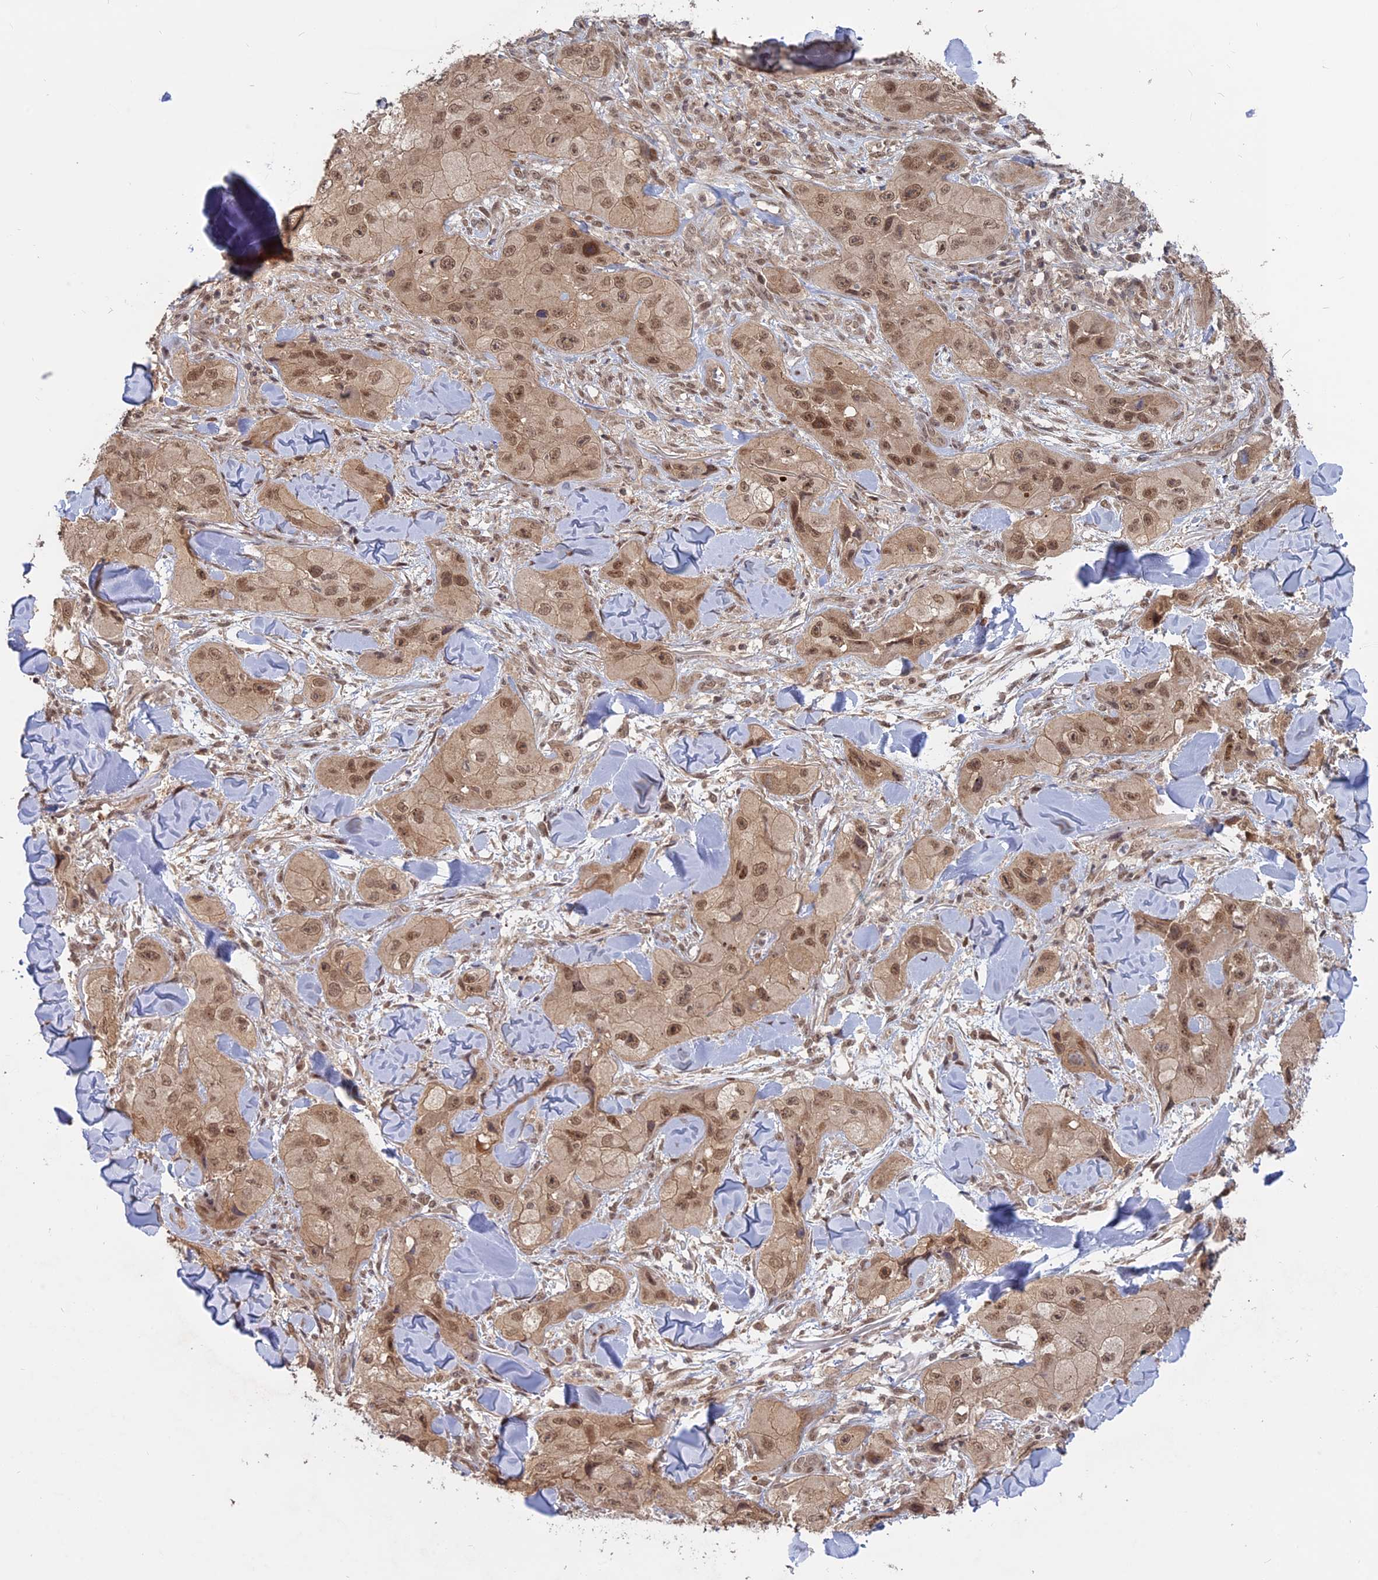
{"staining": {"intensity": "moderate", "quantity": ">75%", "location": "nuclear"}, "tissue": "skin cancer", "cell_type": "Tumor cells", "image_type": "cancer", "snomed": [{"axis": "morphology", "description": "Squamous cell carcinoma, NOS"}, {"axis": "topography", "description": "Skin"}, {"axis": "topography", "description": "Subcutis"}], "caption": "Squamous cell carcinoma (skin) tissue demonstrates moderate nuclear positivity in approximately >75% of tumor cells, visualized by immunohistochemistry.", "gene": "PKIG", "patient": {"sex": "male", "age": 73}}